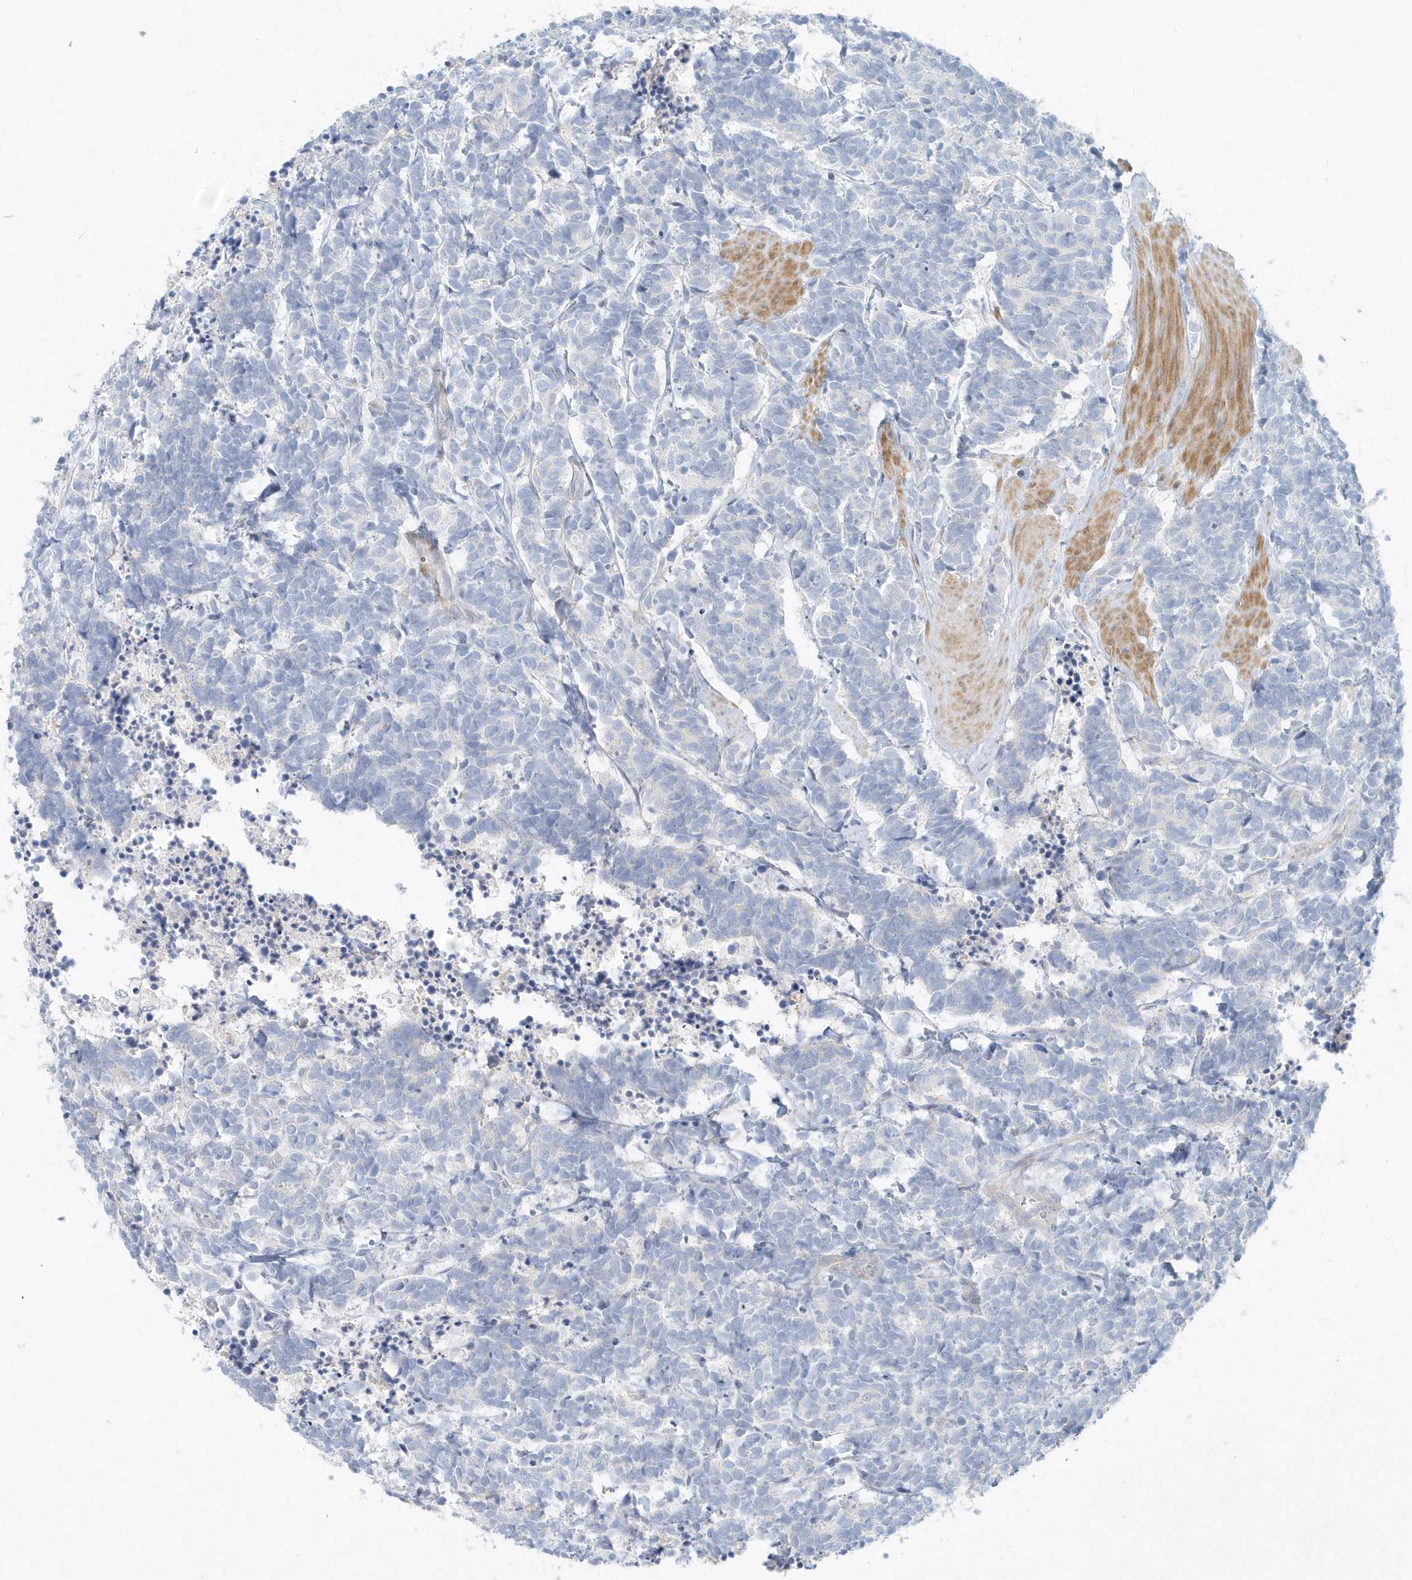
{"staining": {"intensity": "negative", "quantity": "none", "location": "none"}, "tissue": "carcinoid", "cell_type": "Tumor cells", "image_type": "cancer", "snomed": [{"axis": "morphology", "description": "Carcinoma, NOS"}, {"axis": "morphology", "description": "Carcinoid, malignant, NOS"}, {"axis": "topography", "description": "Urinary bladder"}], "caption": "Malignant carcinoid was stained to show a protein in brown. There is no significant positivity in tumor cells. Brightfield microscopy of immunohistochemistry stained with DAB (brown) and hematoxylin (blue), captured at high magnification.", "gene": "DNAH1", "patient": {"sex": "male", "age": 57}}